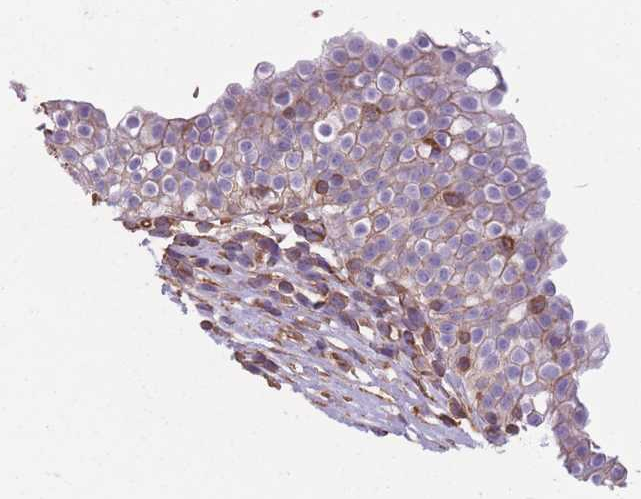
{"staining": {"intensity": "weak", "quantity": "<25%", "location": "cytoplasmic/membranous"}, "tissue": "urinary bladder", "cell_type": "Urothelial cells", "image_type": "normal", "snomed": [{"axis": "morphology", "description": "Normal tissue, NOS"}, {"axis": "topography", "description": "Urinary bladder"}, {"axis": "topography", "description": "Peripheral nerve tissue"}], "caption": "Human urinary bladder stained for a protein using IHC shows no positivity in urothelial cells.", "gene": "ADD1", "patient": {"sex": "male", "age": 55}}